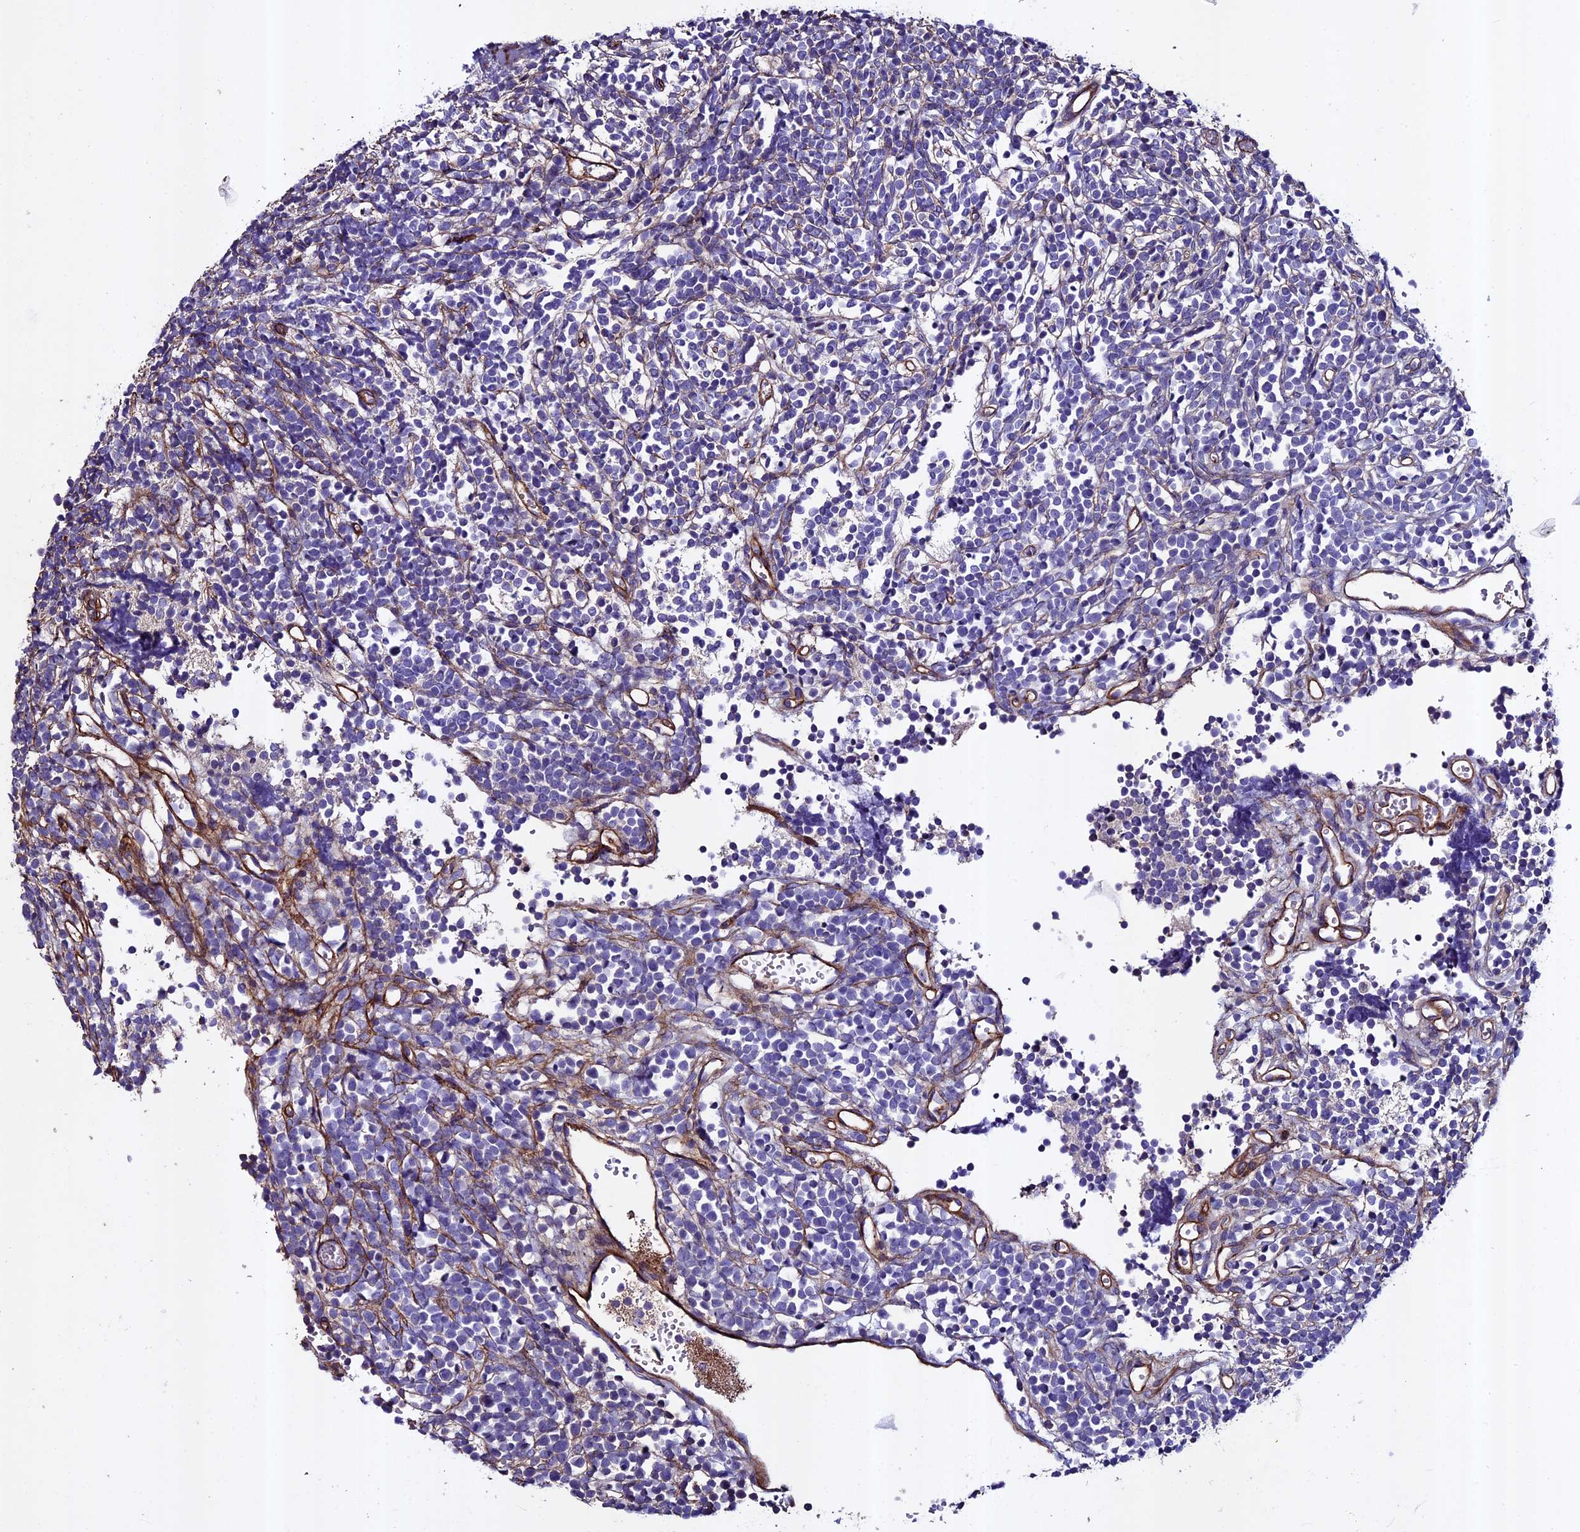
{"staining": {"intensity": "negative", "quantity": "none", "location": "none"}, "tissue": "glioma", "cell_type": "Tumor cells", "image_type": "cancer", "snomed": [{"axis": "morphology", "description": "Glioma, malignant, Low grade"}, {"axis": "topography", "description": "Brain"}], "caption": "Tumor cells show no significant expression in malignant glioma (low-grade).", "gene": "EVA1B", "patient": {"sex": "female", "age": 1}}